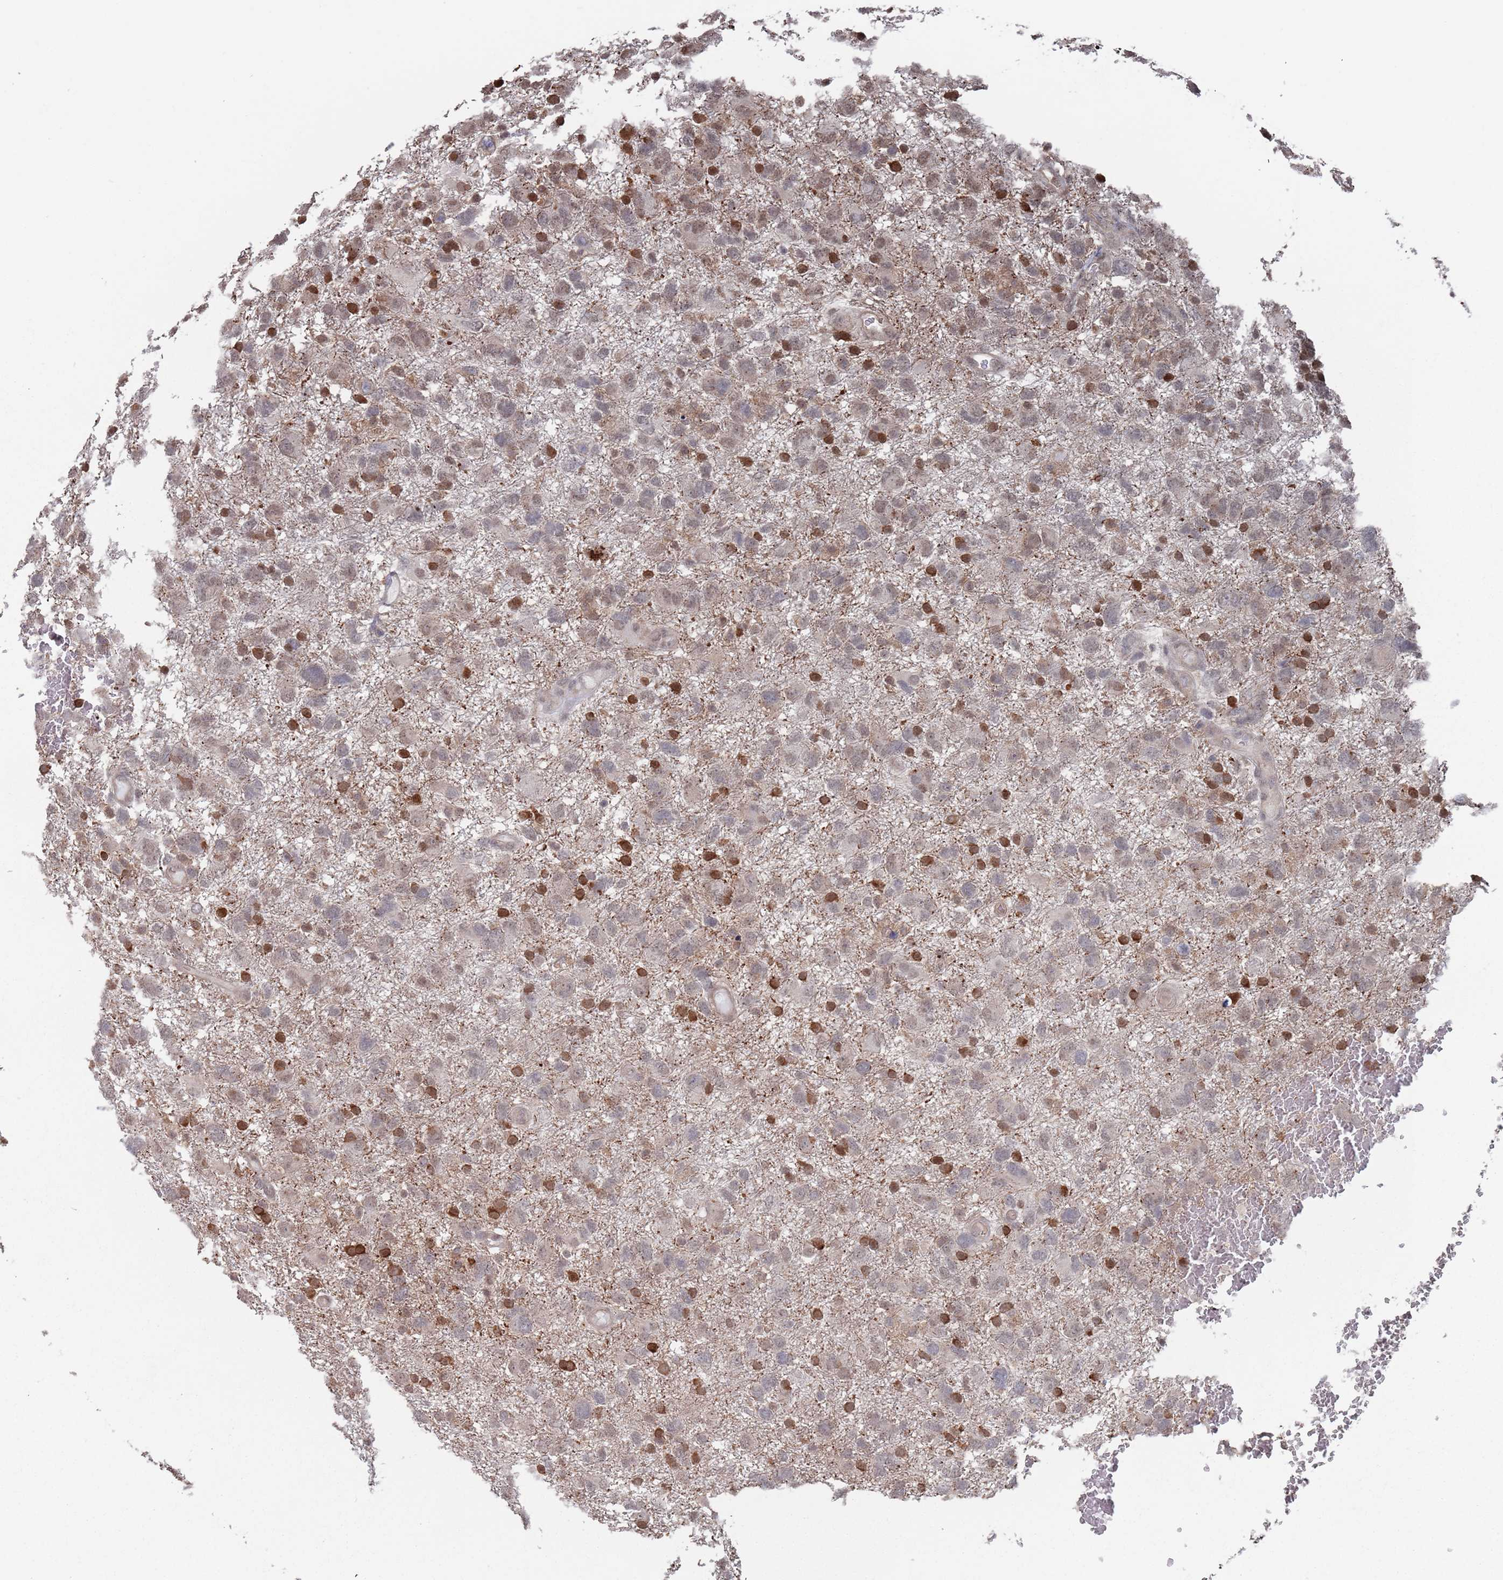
{"staining": {"intensity": "strong", "quantity": "<25%", "location": "nuclear"}, "tissue": "glioma", "cell_type": "Tumor cells", "image_type": "cancer", "snomed": [{"axis": "morphology", "description": "Glioma, malignant, High grade"}, {"axis": "topography", "description": "Brain"}], "caption": "Immunohistochemical staining of glioma exhibits strong nuclear protein expression in approximately <25% of tumor cells.", "gene": "DGKD", "patient": {"sex": "male", "age": 61}}